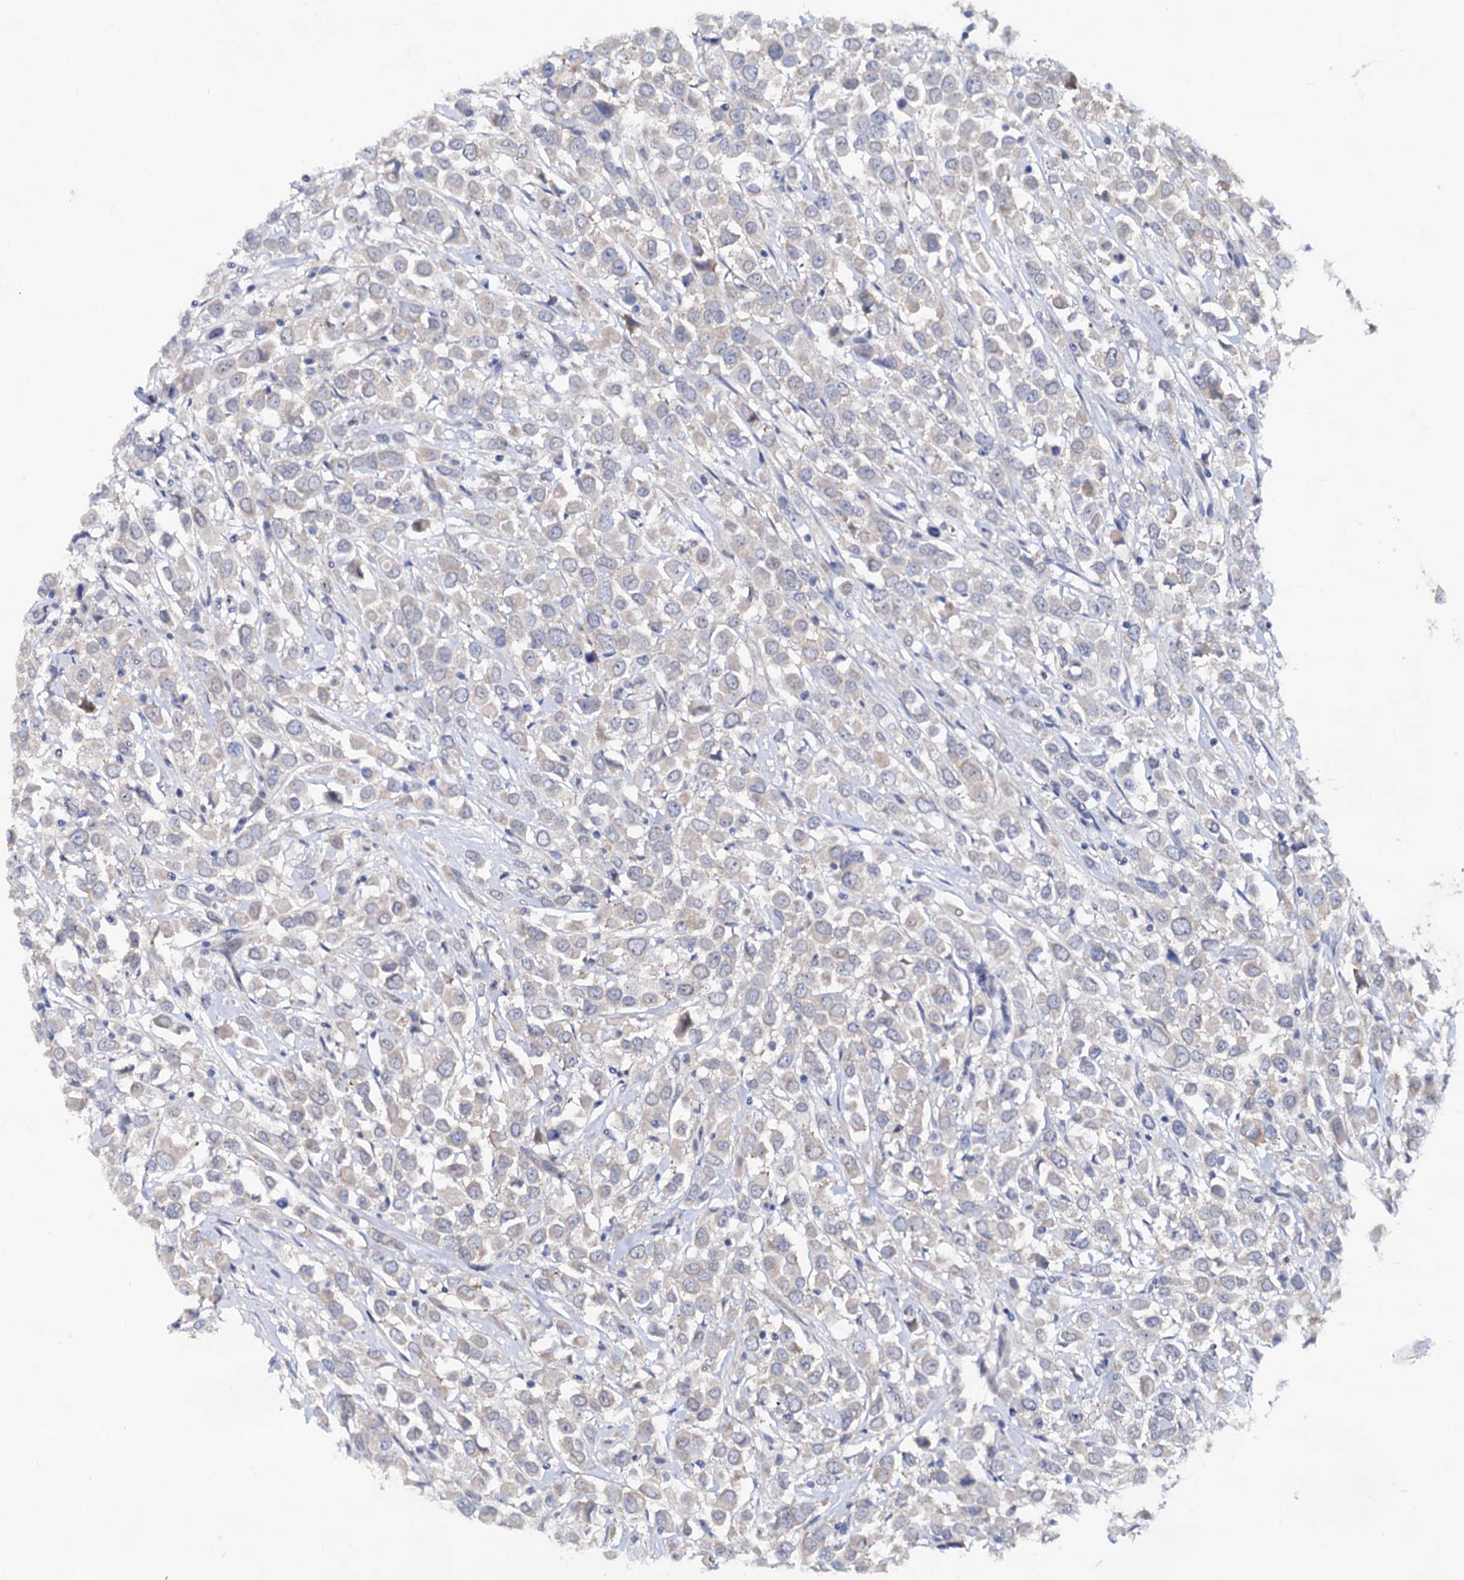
{"staining": {"intensity": "negative", "quantity": "none", "location": "none"}, "tissue": "breast cancer", "cell_type": "Tumor cells", "image_type": "cancer", "snomed": [{"axis": "morphology", "description": "Duct carcinoma"}, {"axis": "topography", "description": "Breast"}], "caption": "This micrograph is of breast intraductal carcinoma stained with IHC to label a protein in brown with the nuclei are counter-stained blue. There is no positivity in tumor cells.", "gene": "CAPRIN2", "patient": {"sex": "female", "age": 61}}